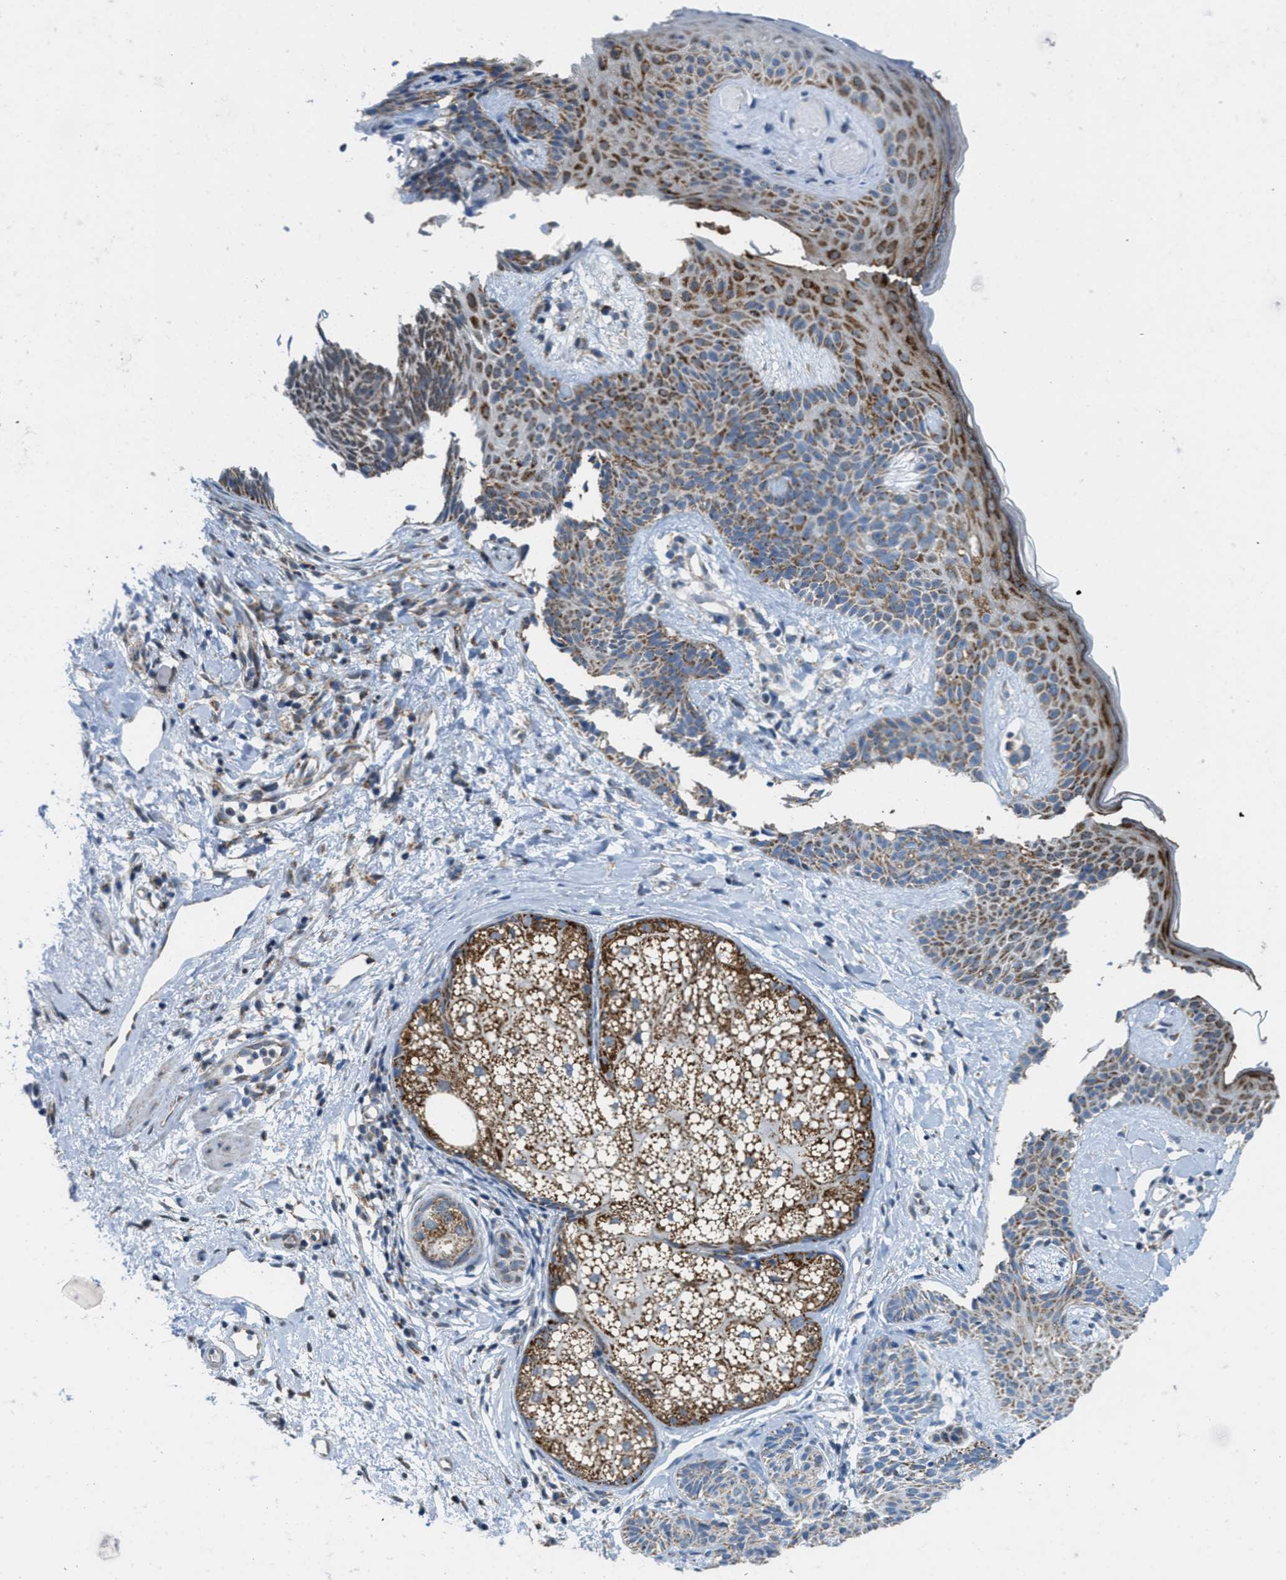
{"staining": {"intensity": "moderate", "quantity": "25%-75%", "location": "cytoplasmic/membranous"}, "tissue": "skin cancer", "cell_type": "Tumor cells", "image_type": "cancer", "snomed": [{"axis": "morphology", "description": "Developmental malformation"}, {"axis": "morphology", "description": "Basal cell carcinoma"}, {"axis": "topography", "description": "Skin"}], "caption": "Protein expression analysis of human skin basal cell carcinoma reveals moderate cytoplasmic/membranous positivity in approximately 25%-75% of tumor cells.", "gene": "TOMM70", "patient": {"sex": "female", "age": 62}}